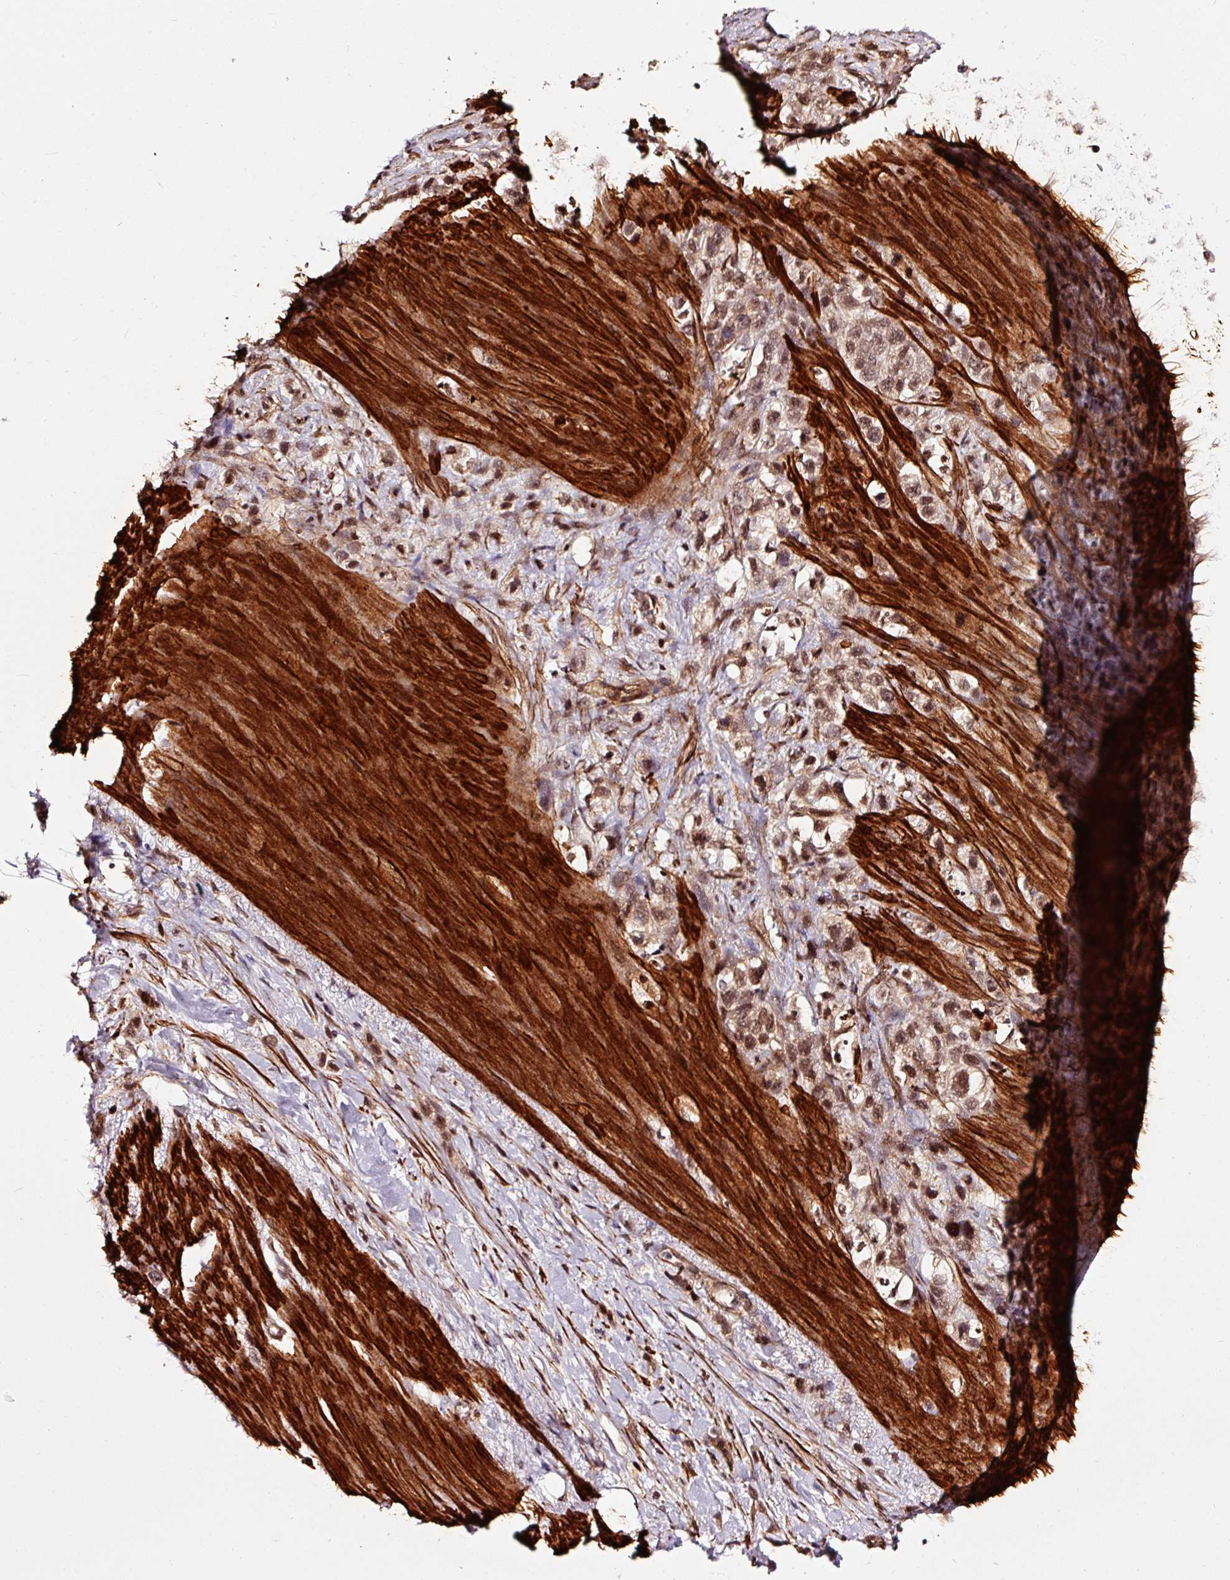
{"staining": {"intensity": "moderate", "quantity": ">75%", "location": "nuclear"}, "tissue": "stomach cancer", "cell_type": "Tumor cells", "image_type": "cancer", "snomed": [{"axis": "morphology", "description": "Adenocarcinoma, NOS"}, {"axis": "topography", "description": "Stomach"}], "caption": "Immunohistochemical staining of human stomach cancer (adenocarcinoma) demonstrates moderate nuclear protein staining in about >75% of tumor cells. (DAB = brown stain, brightfield microscopy at high magnification).", "gene": "TPM1", "patient": {"sex": "female", "age": 65}}